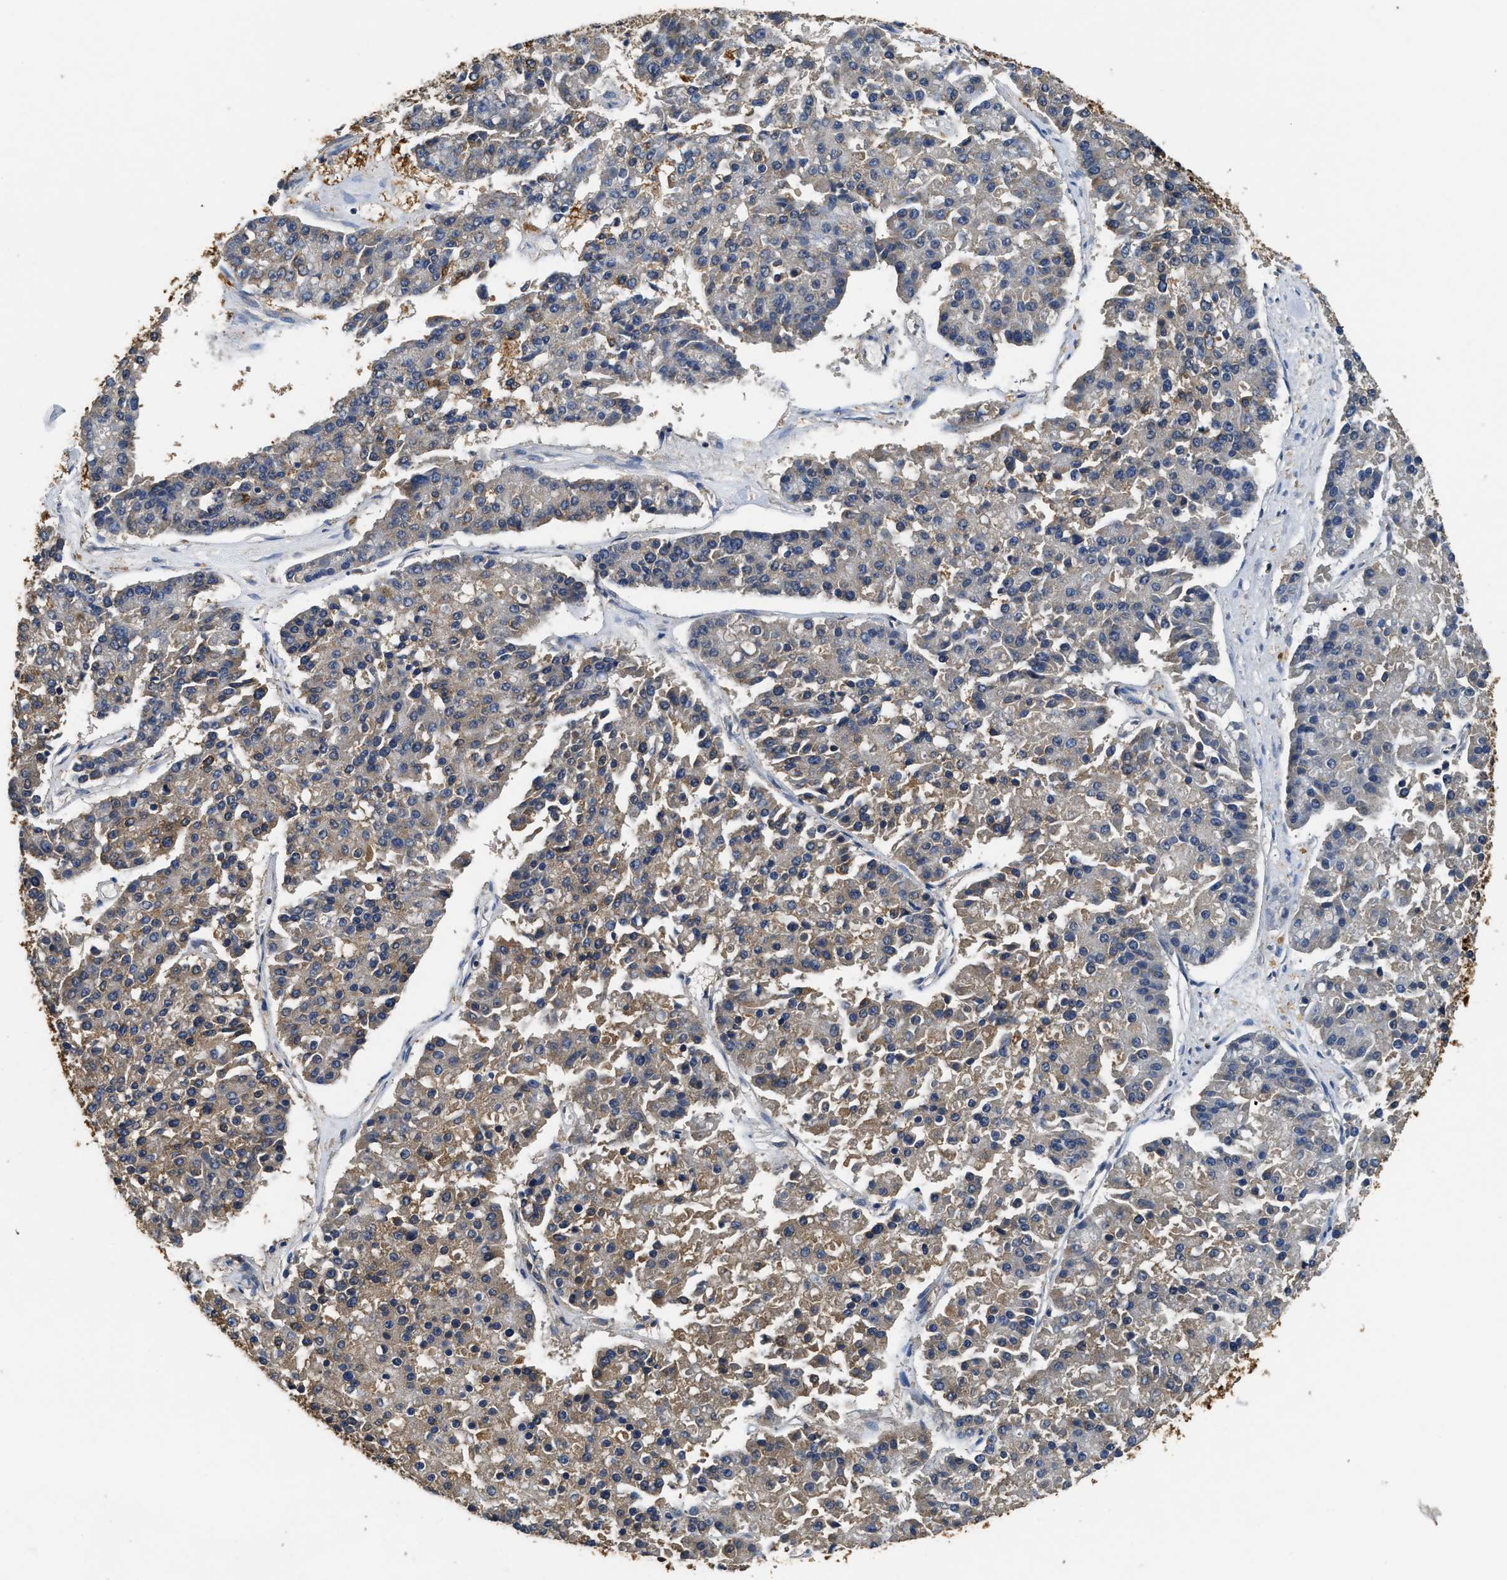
{"staining": {"intensity": "moderate", "quantity": "<25%", "location": "cytoplasmic/membranous"}, "tissue": "pancreatic cancer", "cell_type": "Tumor cells", "image_type": "cancer", "snomed": [{"axis": "morphology", "description": "Adenocarcinoma, NOS"}, {"axis": "topography", "description": "Pancreas"}], "caption": "Immunohistochemical staining of human pancreatic adenocarcinoma shows low levels of moderate cytoplasmic/membranous expression in approximately <25% of tumor cells.", "gene": "CTNNA1", "patient": {"sex": "male", "age": 50}}